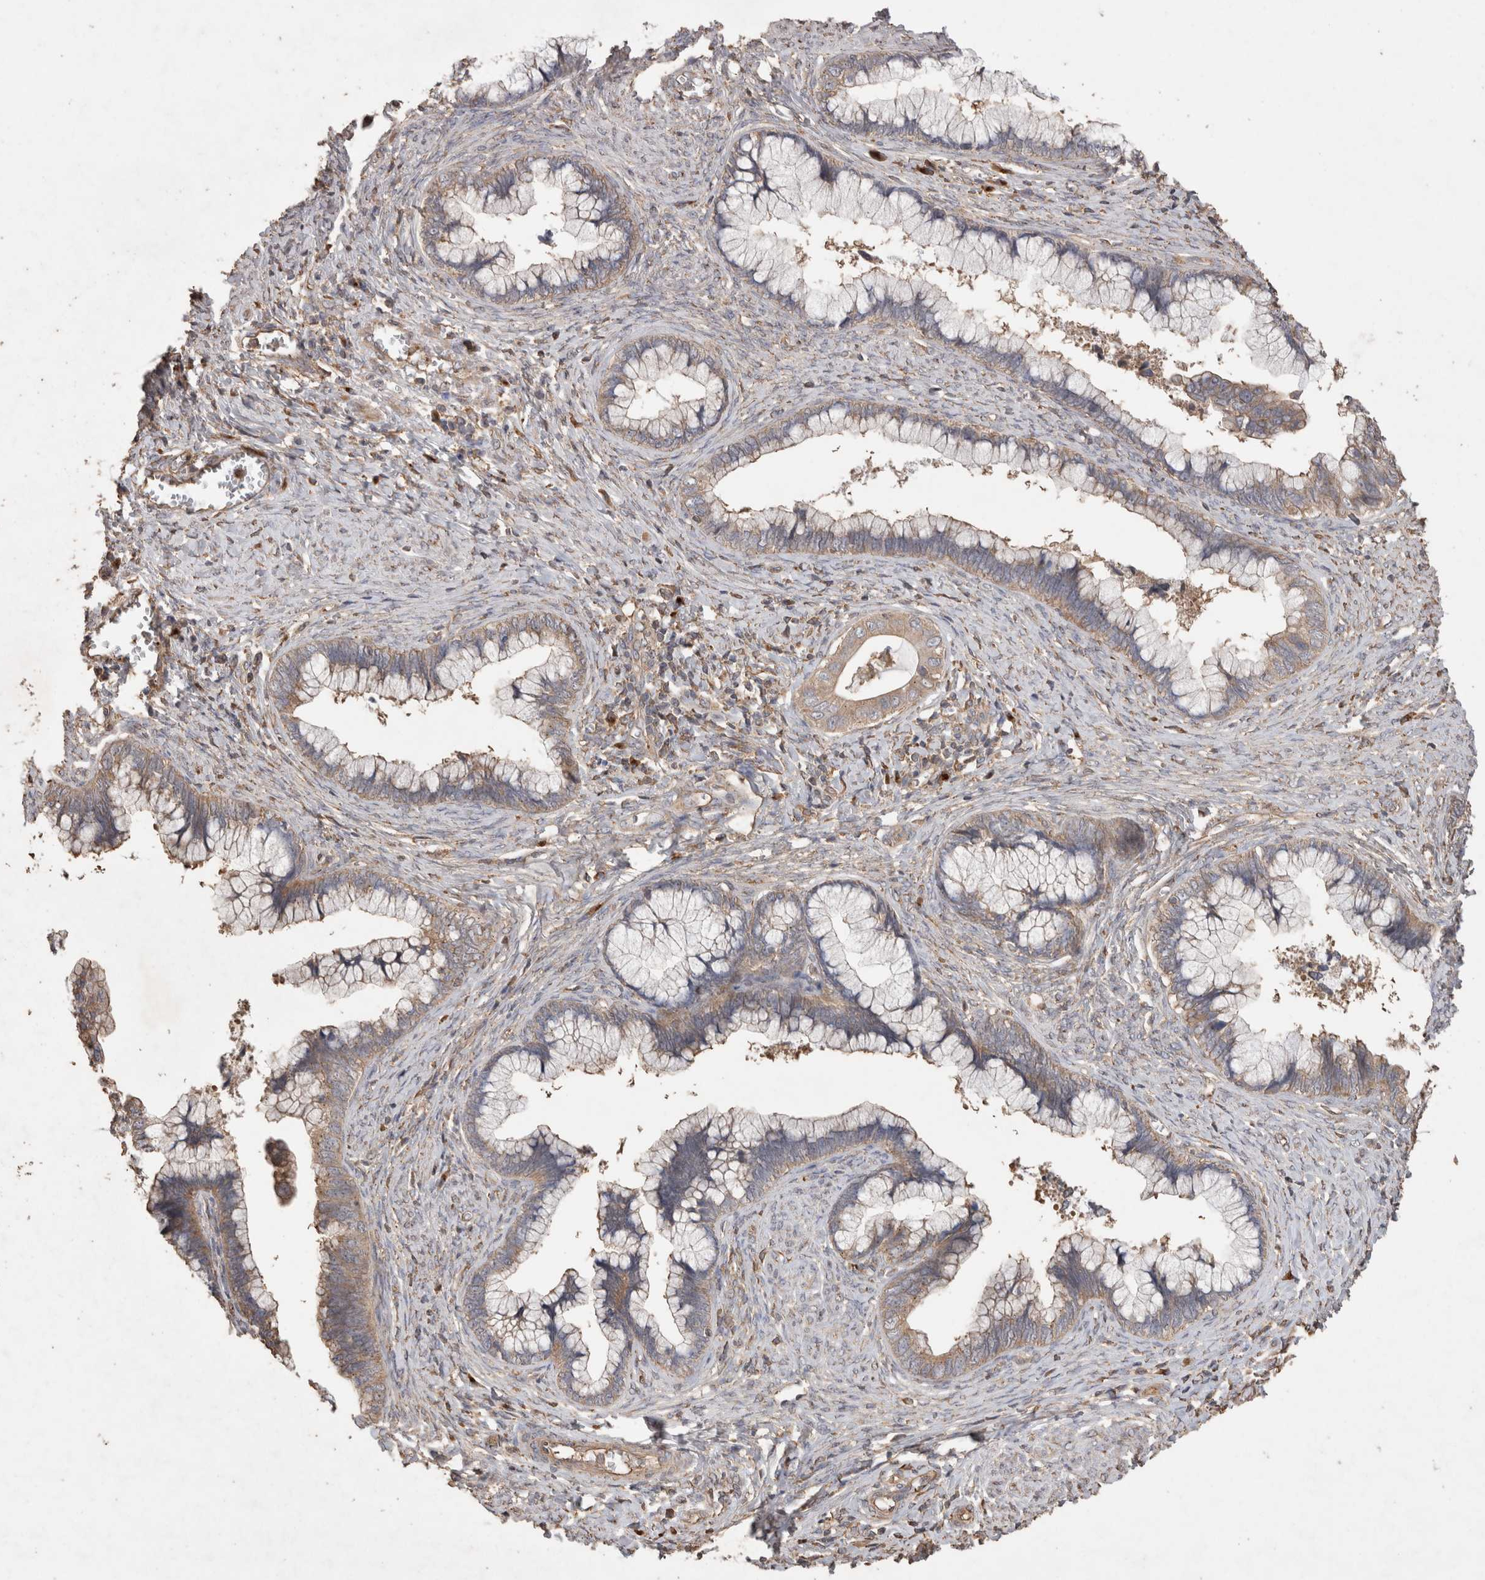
{"staining": {"intensity": "weak", "quantity": ">75%", "location": "cytoplasmic/membranous"}, "tissue": "cervical cancer", "cell_type": "Tumor cells", "image_type": "cancer", "snomed": [{"axis": "morphology", "description": "Adenocarcinoma, NOS"}, {"axis": "topography", "description": "Cervix"}], "caption": "Immunohistochemistry of human cervical cancer (adenocarcinoma) exhibits low levels of weak cytoplasmic/membranous expression in approximately >75% of tumor cells.", "gene": "SNX31", "patient": {"sex": "female", "age": 44}}